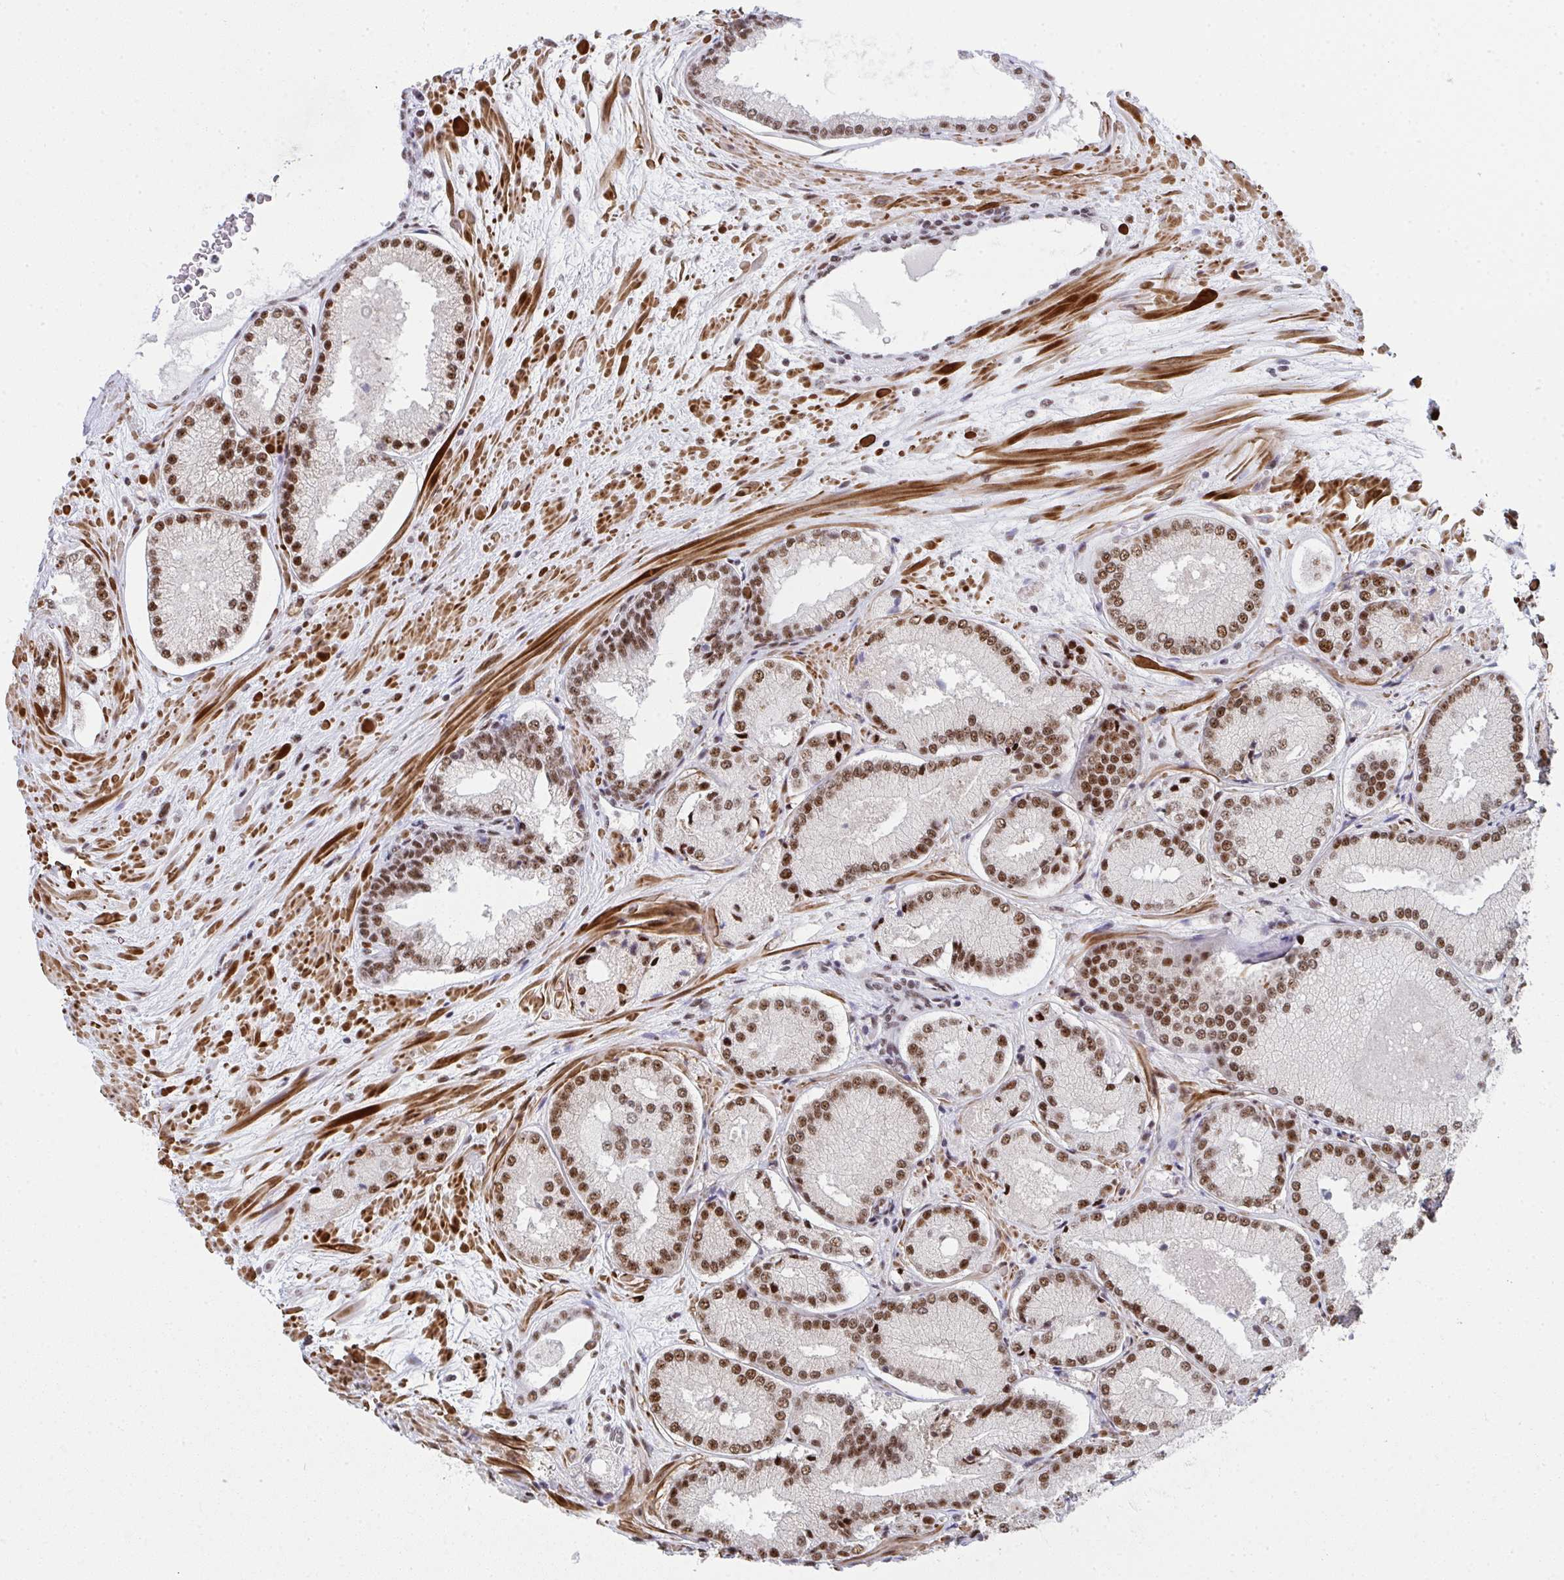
{"staining": {"intensity": "moderate", "quantity": ">75%", "location": "nuclear"}, "tissue": "prostate cancer", "cell_type": "Tumor cells", "image_type": "cancer", "snomed": [{"axis": "morphology", "description": "Adenocarcinoma, High grade"}, {"axis": "topography", "description": "Prostate"}], "caption": "Immunohistochemical staining of prostate high-grade adenocarcinoma demonstrates moderate nuclear protein positivity in approximately >75% of tumor cells.", "gene": "SNRNP70", "patient": {"sex": "male", "age": 73}}